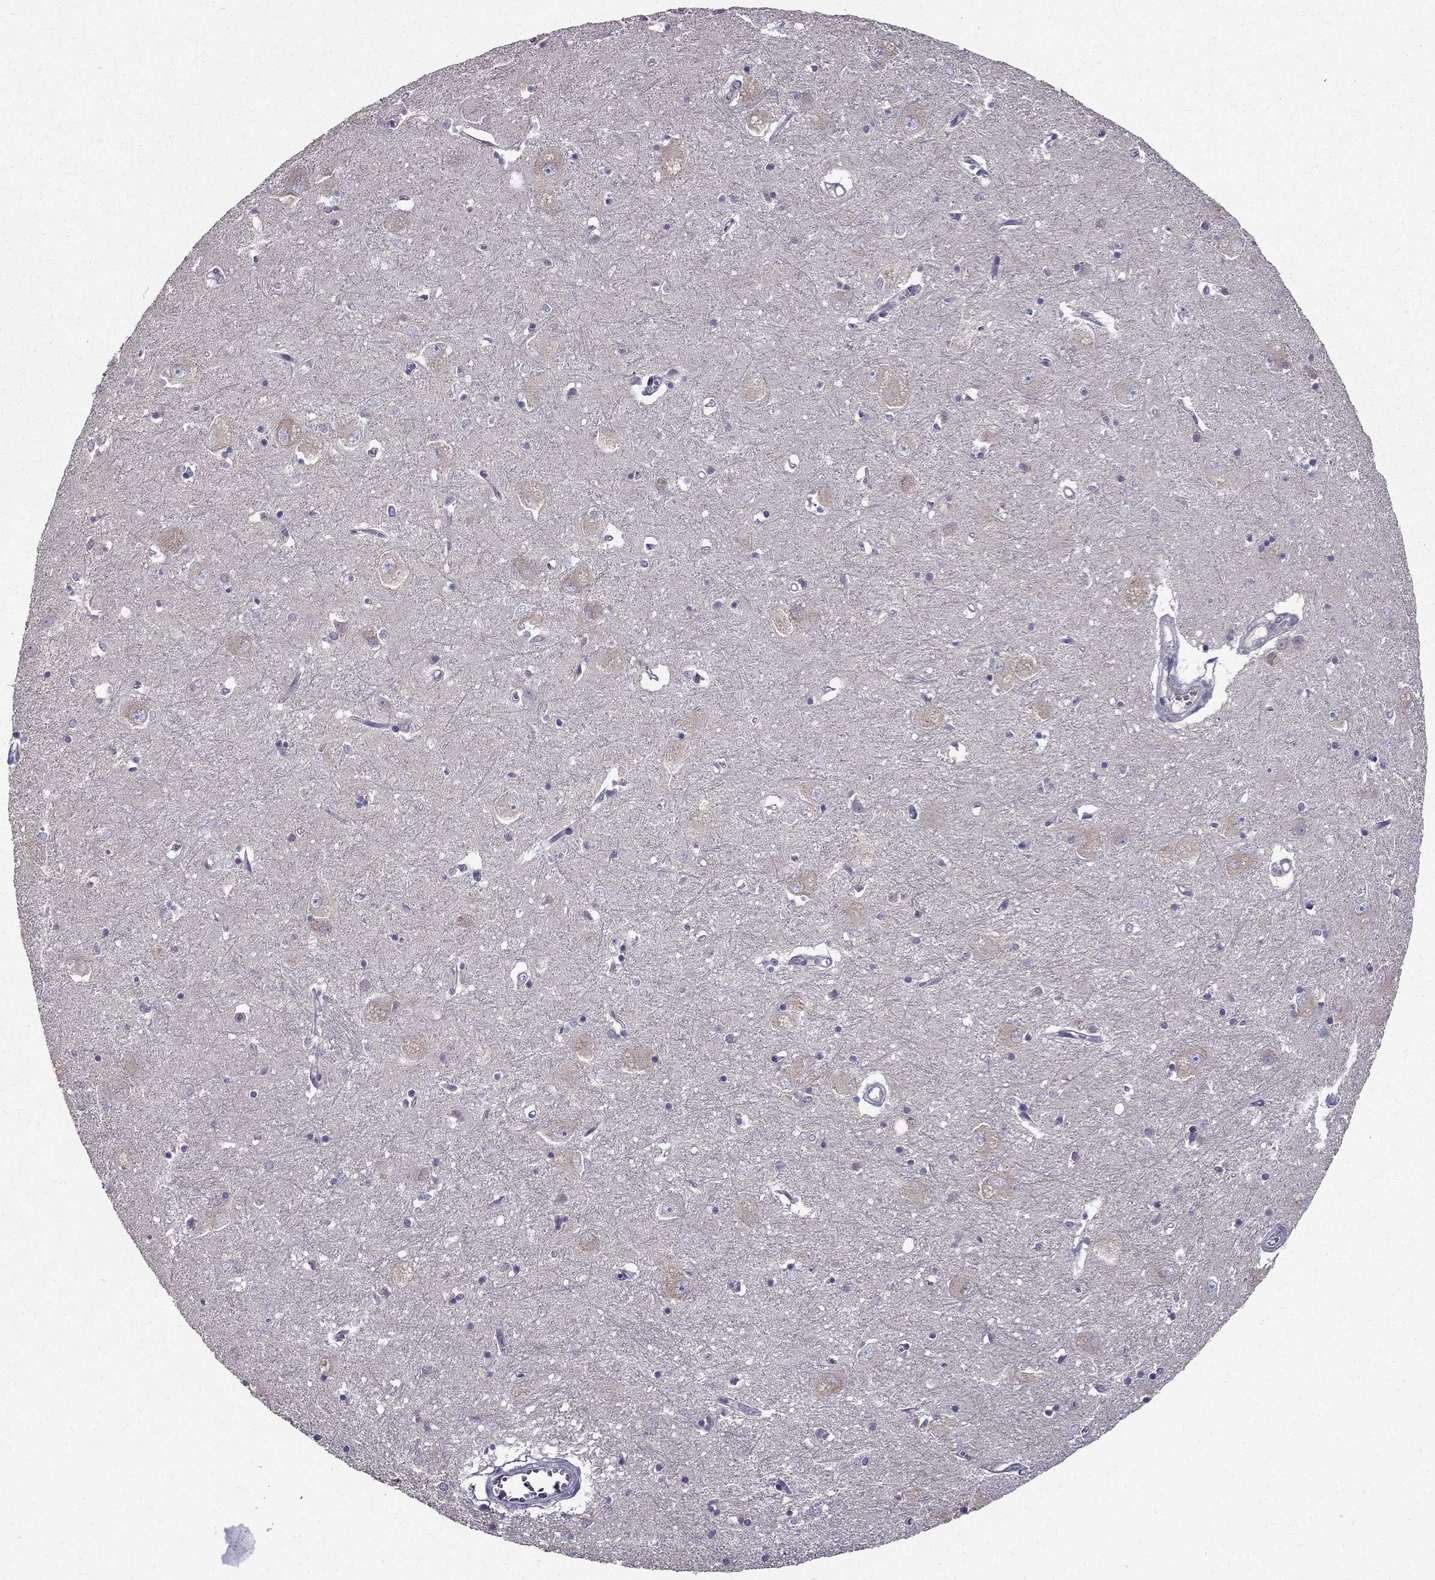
{"staining": {"intensity": "negative", "quantity": "none", "location": "none"}, "tissue": "caudate", "cell_type": "Glial cells", "image_type": "normal", "snomed": [{"axis": "morphology", "description": "Normal tissue, NOS"}, {"axis": "topography", "description": "Lateral ventricle wall"}], "caption": "Normal caudate was stained to show a protein in brown. There is no significant staining in glial cells.", "gene": "ARHGEF28", "patient": {"sex": "male", "age": 54}}